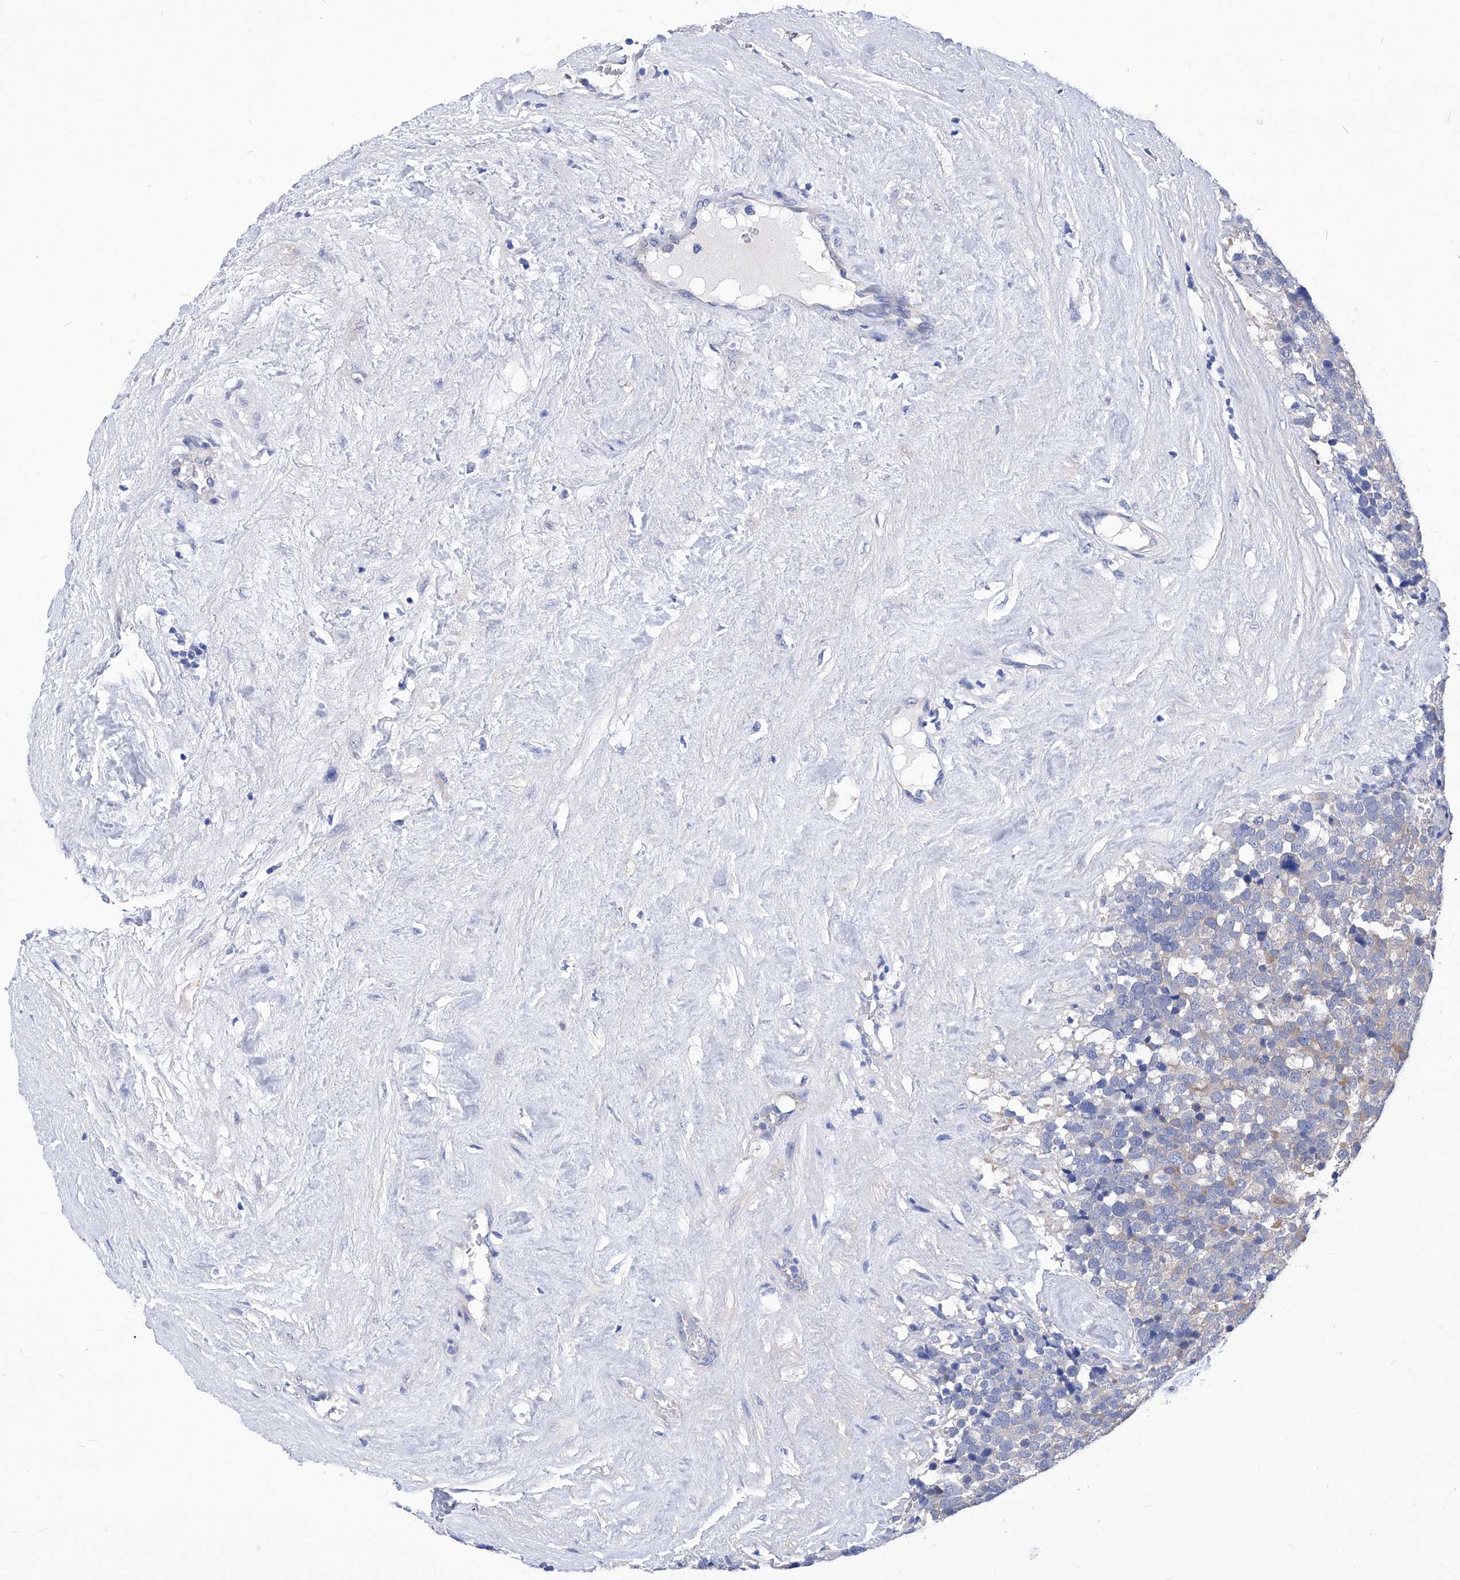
{"staining": {"intensity": "negative", "quantity": "none", "location": "none"}, "tissue": "testis cancer", "cell_type": "Tumor cells", "image_type": "cancer", "snomed": [{"axis": "morphology", "description": "Seminoma, NOS"}, {"axis": "topography", "description": "Testis"}], "caption": "High power microscopy photomicrograph of an IHC image of testis seminoma, revealing no significant expression in tumor cells.", "gene": "XPNPEP1", "patient": {"sex": "male", "age": 71}}